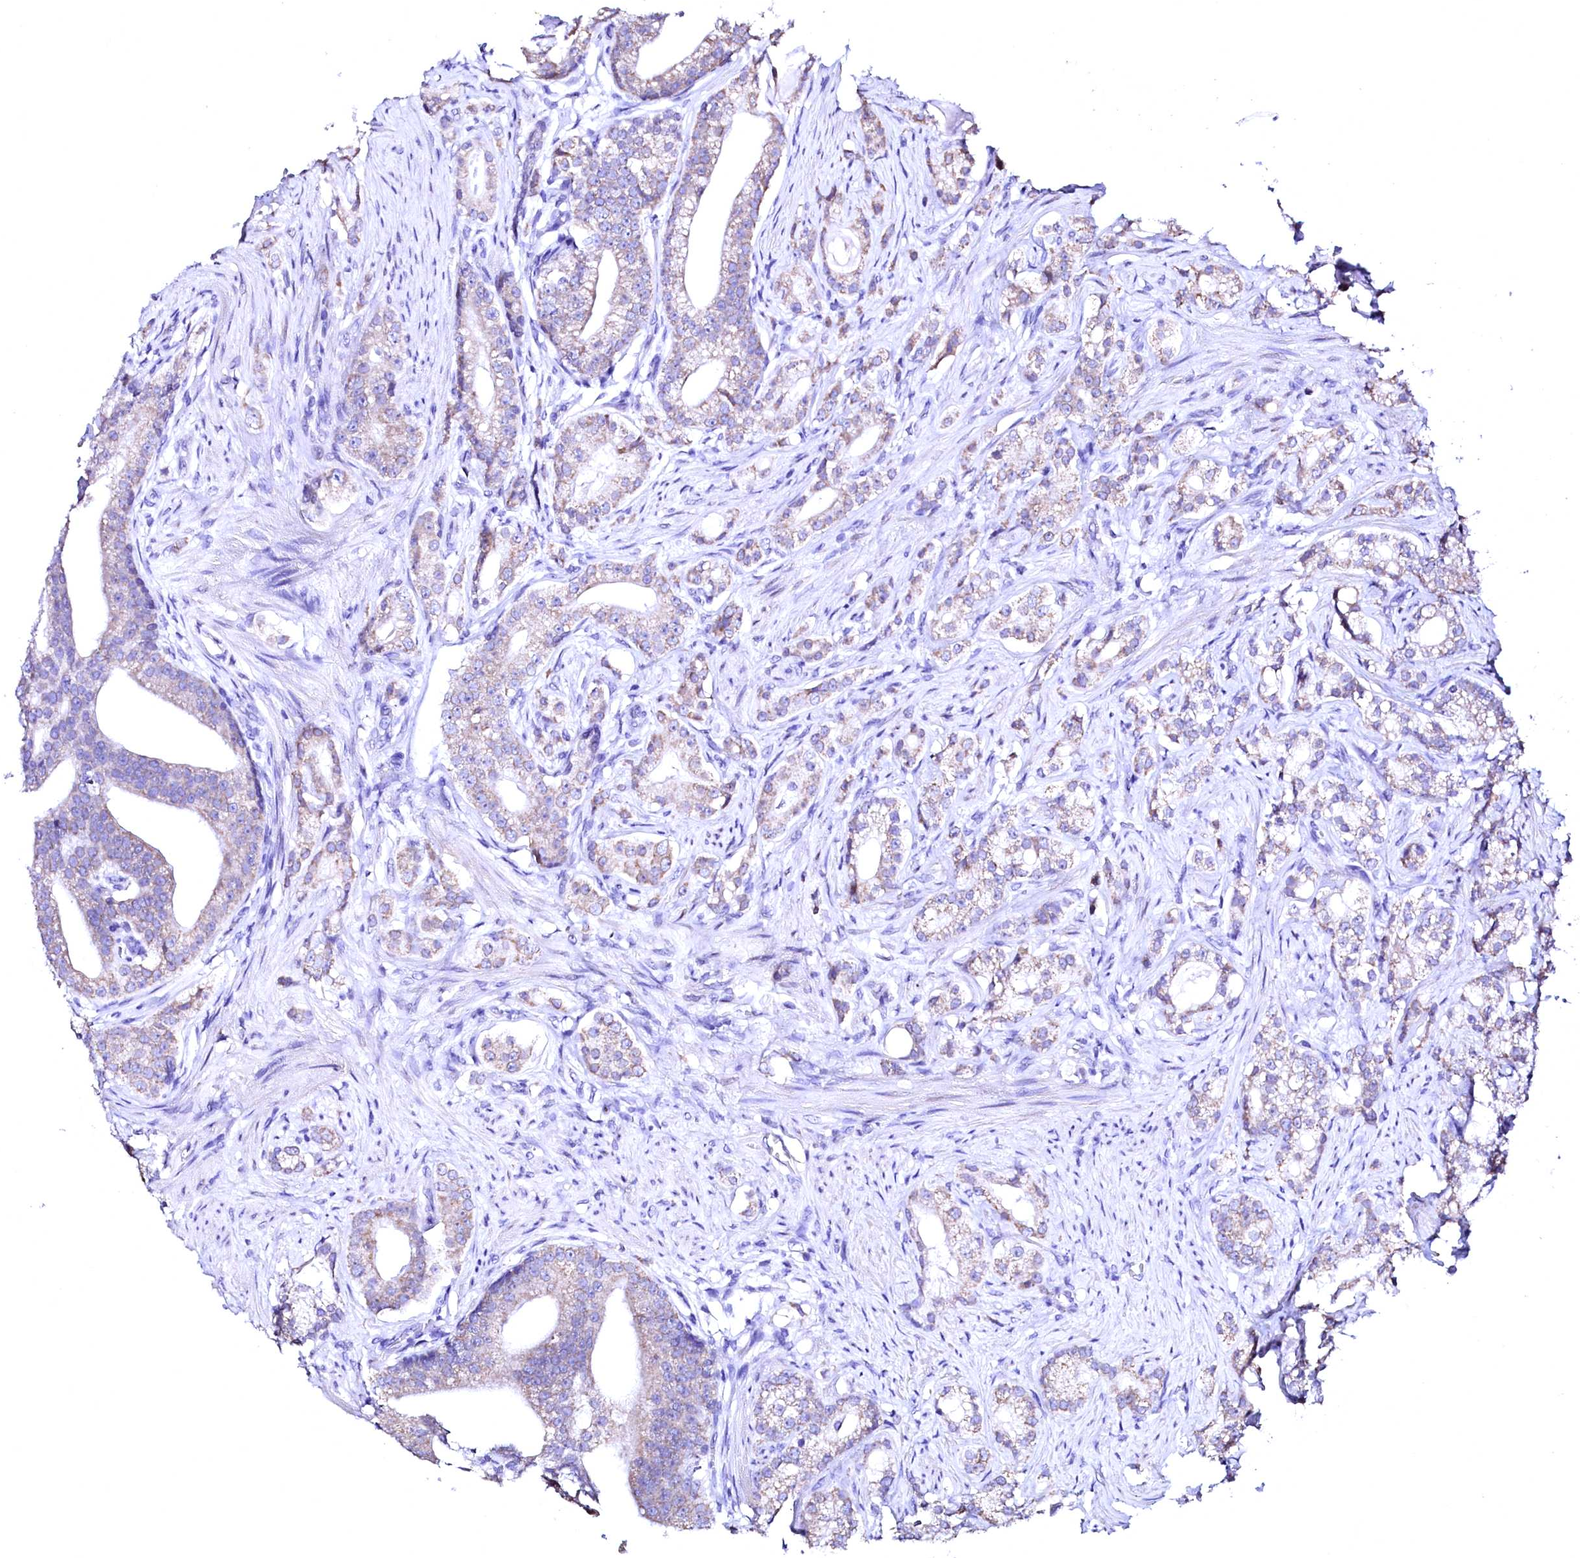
{"staining": {"intensity": "weak", "quantity": "<25%", "location": "cytoplasmic/membranous"}, "tissue": "prostate cancer", "cell_type": "Tumor cells", "image_type": "cancer", "snomed": [{"axis": "morphology", "description": "Adenocarcinoma, Low grade"}, {"axis": "topography", "description": "Prostate"}], "caption": "Prostate cancer was stained to show a protein in brown. There is no significant positivity in tumor cells.", "gene": "HAND1", "patient": {"sex": "male", "age": 71}}